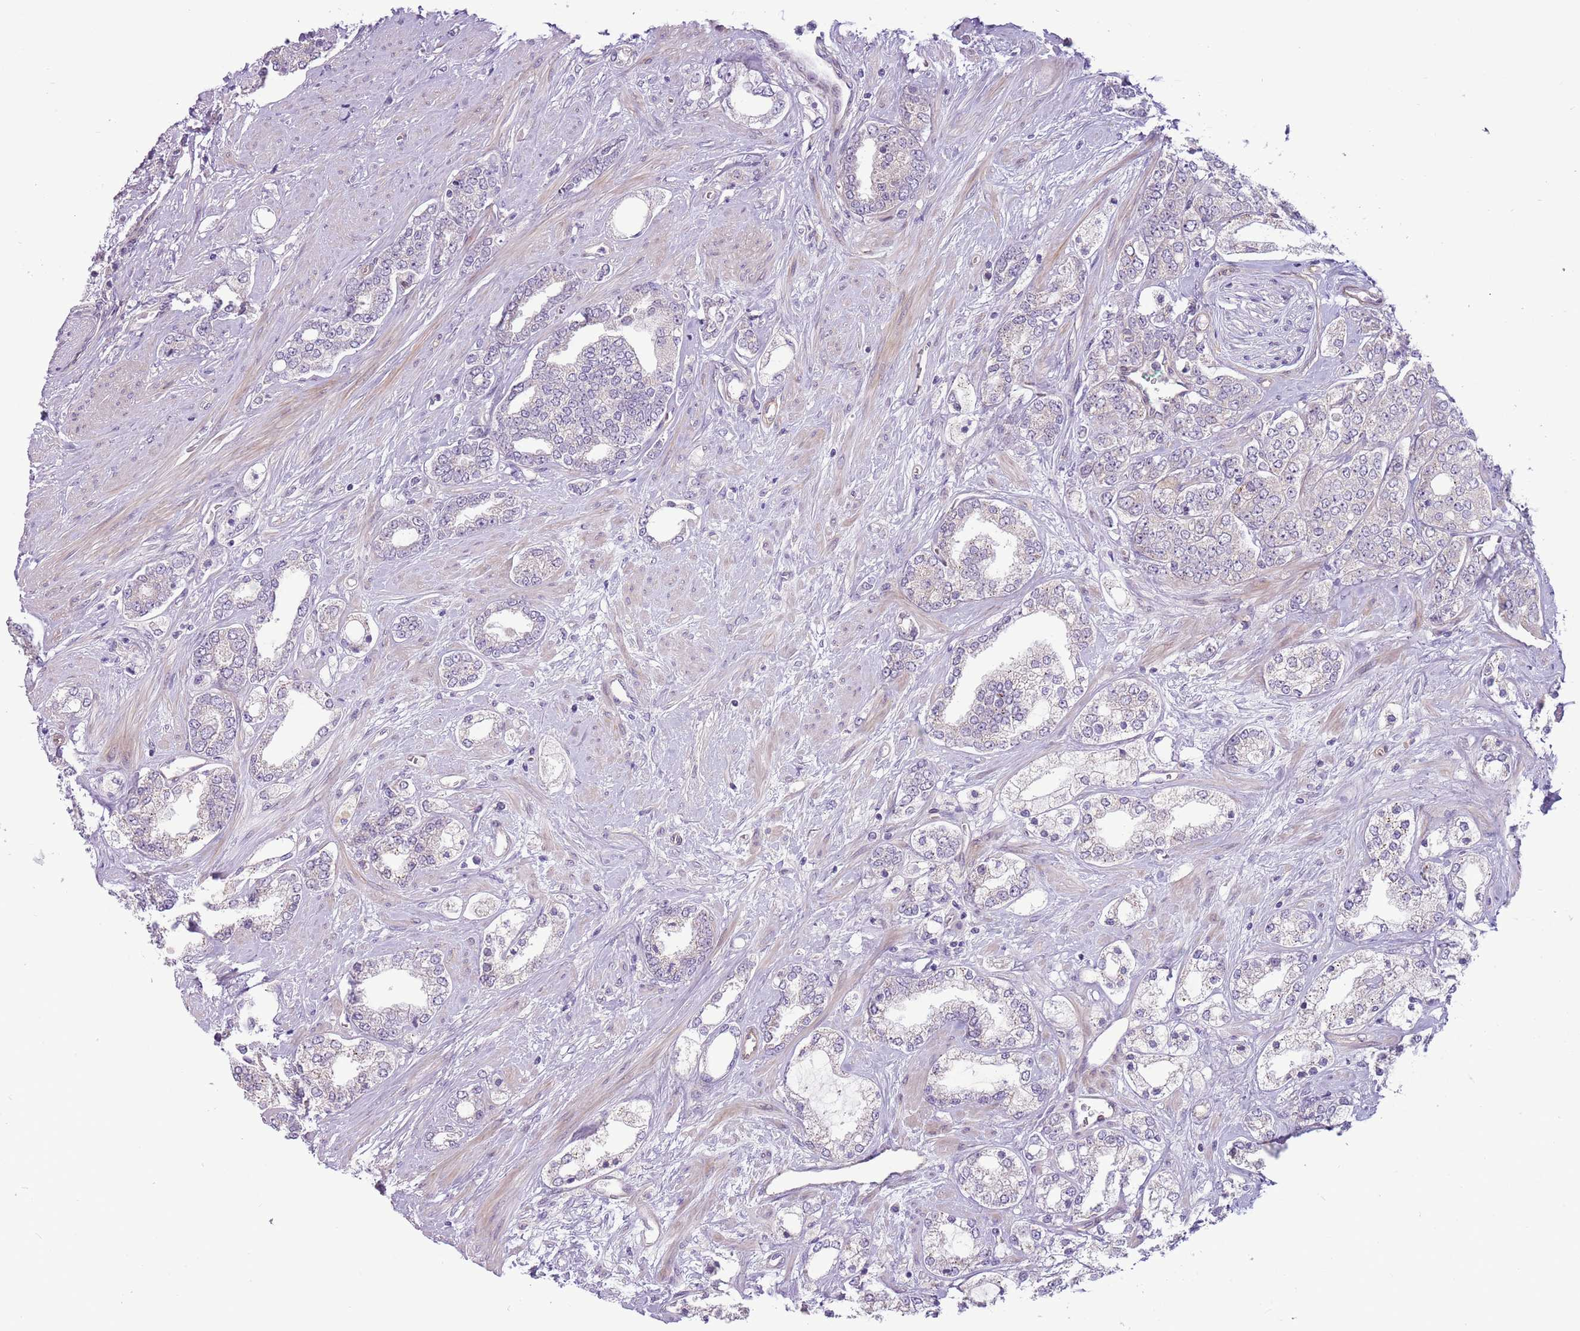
{"staining": {"intensity": "weak", "quantity": "<25%", "location": "cytoplasmic/membranous"}, "tissue": "prostate cancer", "cell_type": "Tumor cells", "image_type": "cancer", "snomed": [{"axis": "morphology", "description": "Adenocarcinoma, High grade"}, {"axis": "topography", "description": "Prostate"}], "caption": "Immunohistochemistry (IHC) photomicrograph of neoplastic tissue: prostate cancer (high-grade adenocarcinoma) stained with DAB (3,3'-diaminobenzidine) displays no significant protein staining in tumor cells. (Stains: DAB (3,3'-diaminobenzidine) immunohistochemistry with hematoxylin counter stain, Microscopy: brightfield microscopy at high magnification).", "gene": "MRO", "patient": {"sex": "male", "age": 64}}